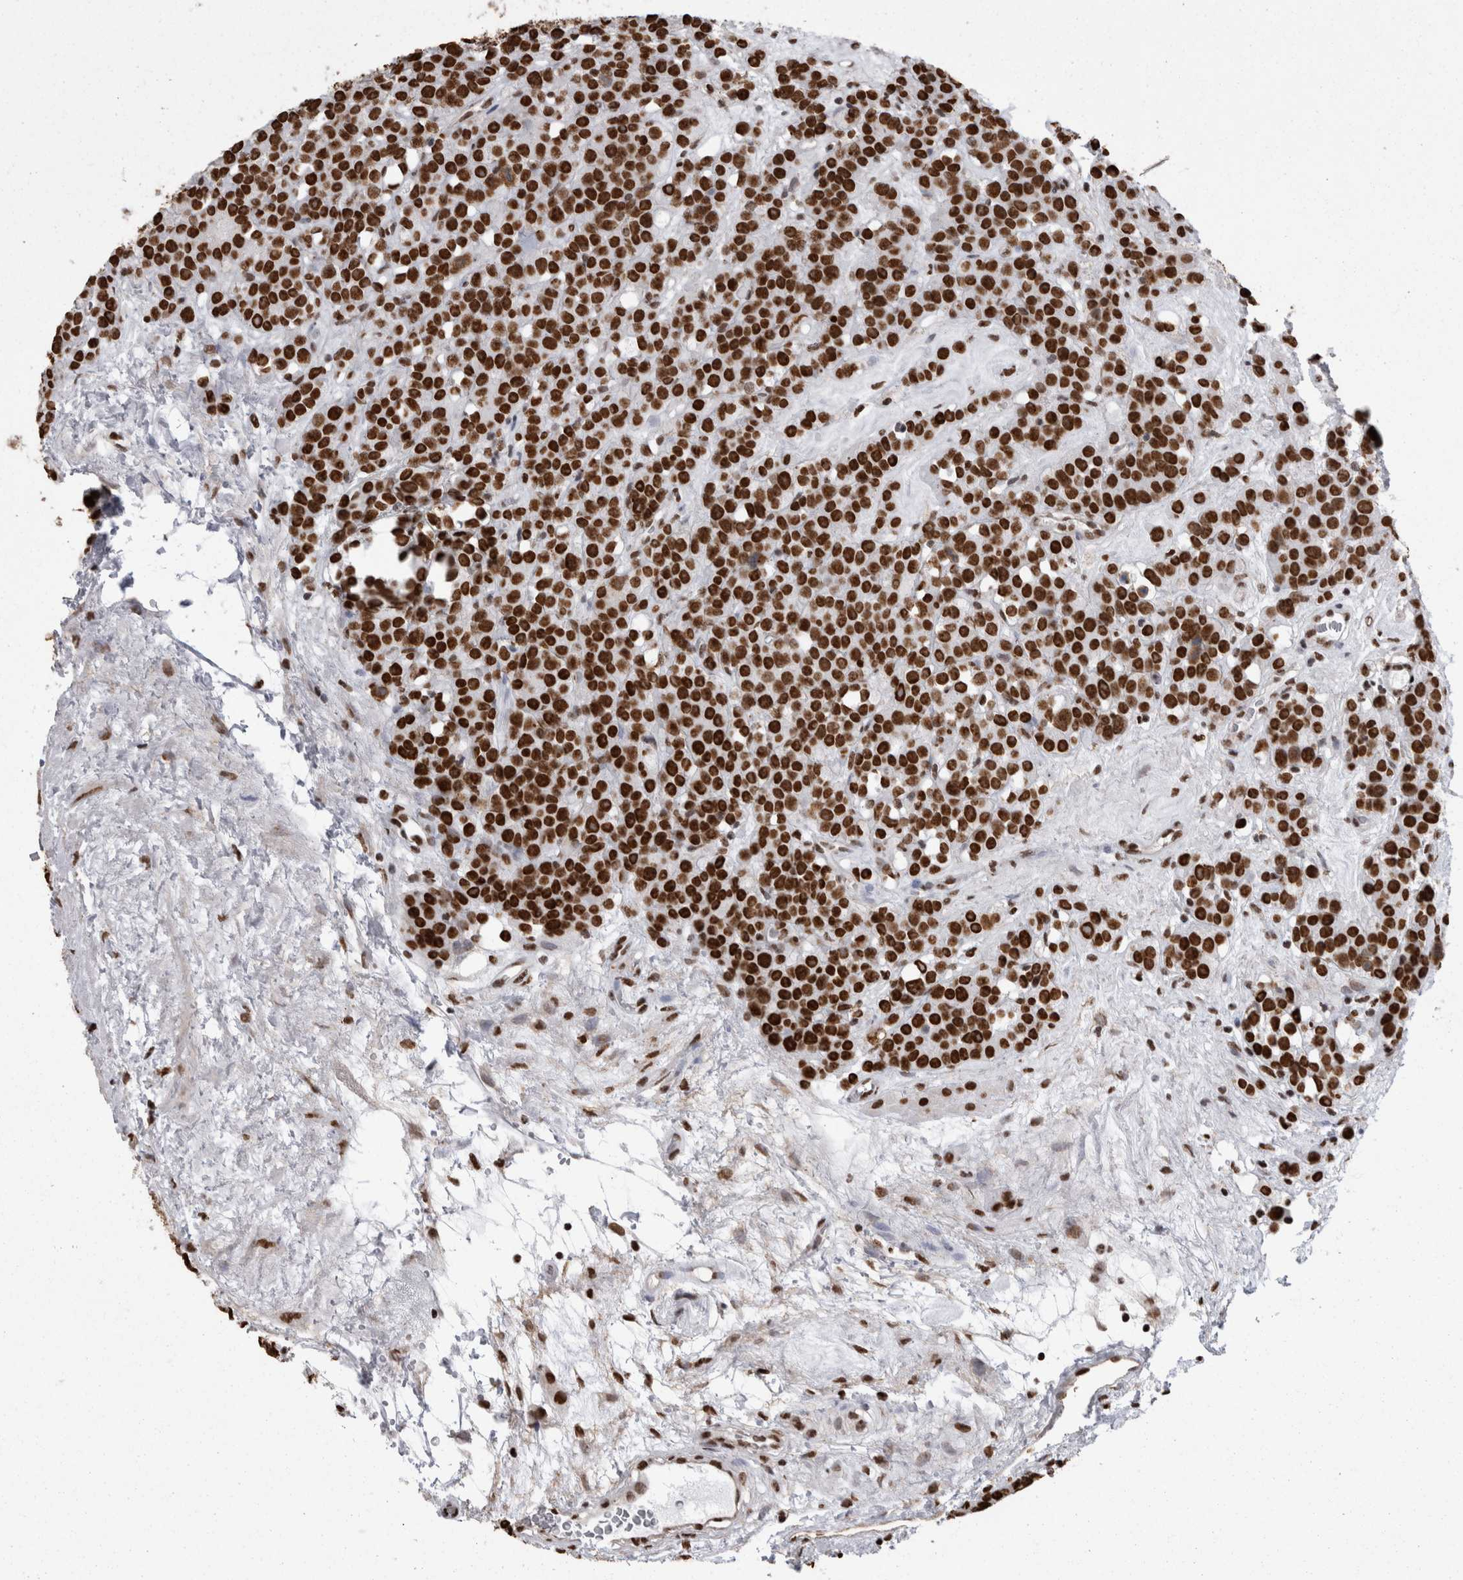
{"staining": {"intensity": "strong", "quantity": ">75%", "location": "nuclear"}, "tissue": "testis cancer", "cell_type": "Tumor cells", "image_type": "cancer", "snomed": [{"axis": "morphology", "description": "Seminoma, NOS"}, {"axis": "topography", "description": "Testis"}], "caption": "Protein staining of testis cancer (seminoma) tissue shows strong nuclear expression in about >75% of tumor cells. The protein of interest is shown in brown color, while the nuclei are stained blue.", "gene": "HNRNPM", "patient": {"sex": "male", "age": 71}}